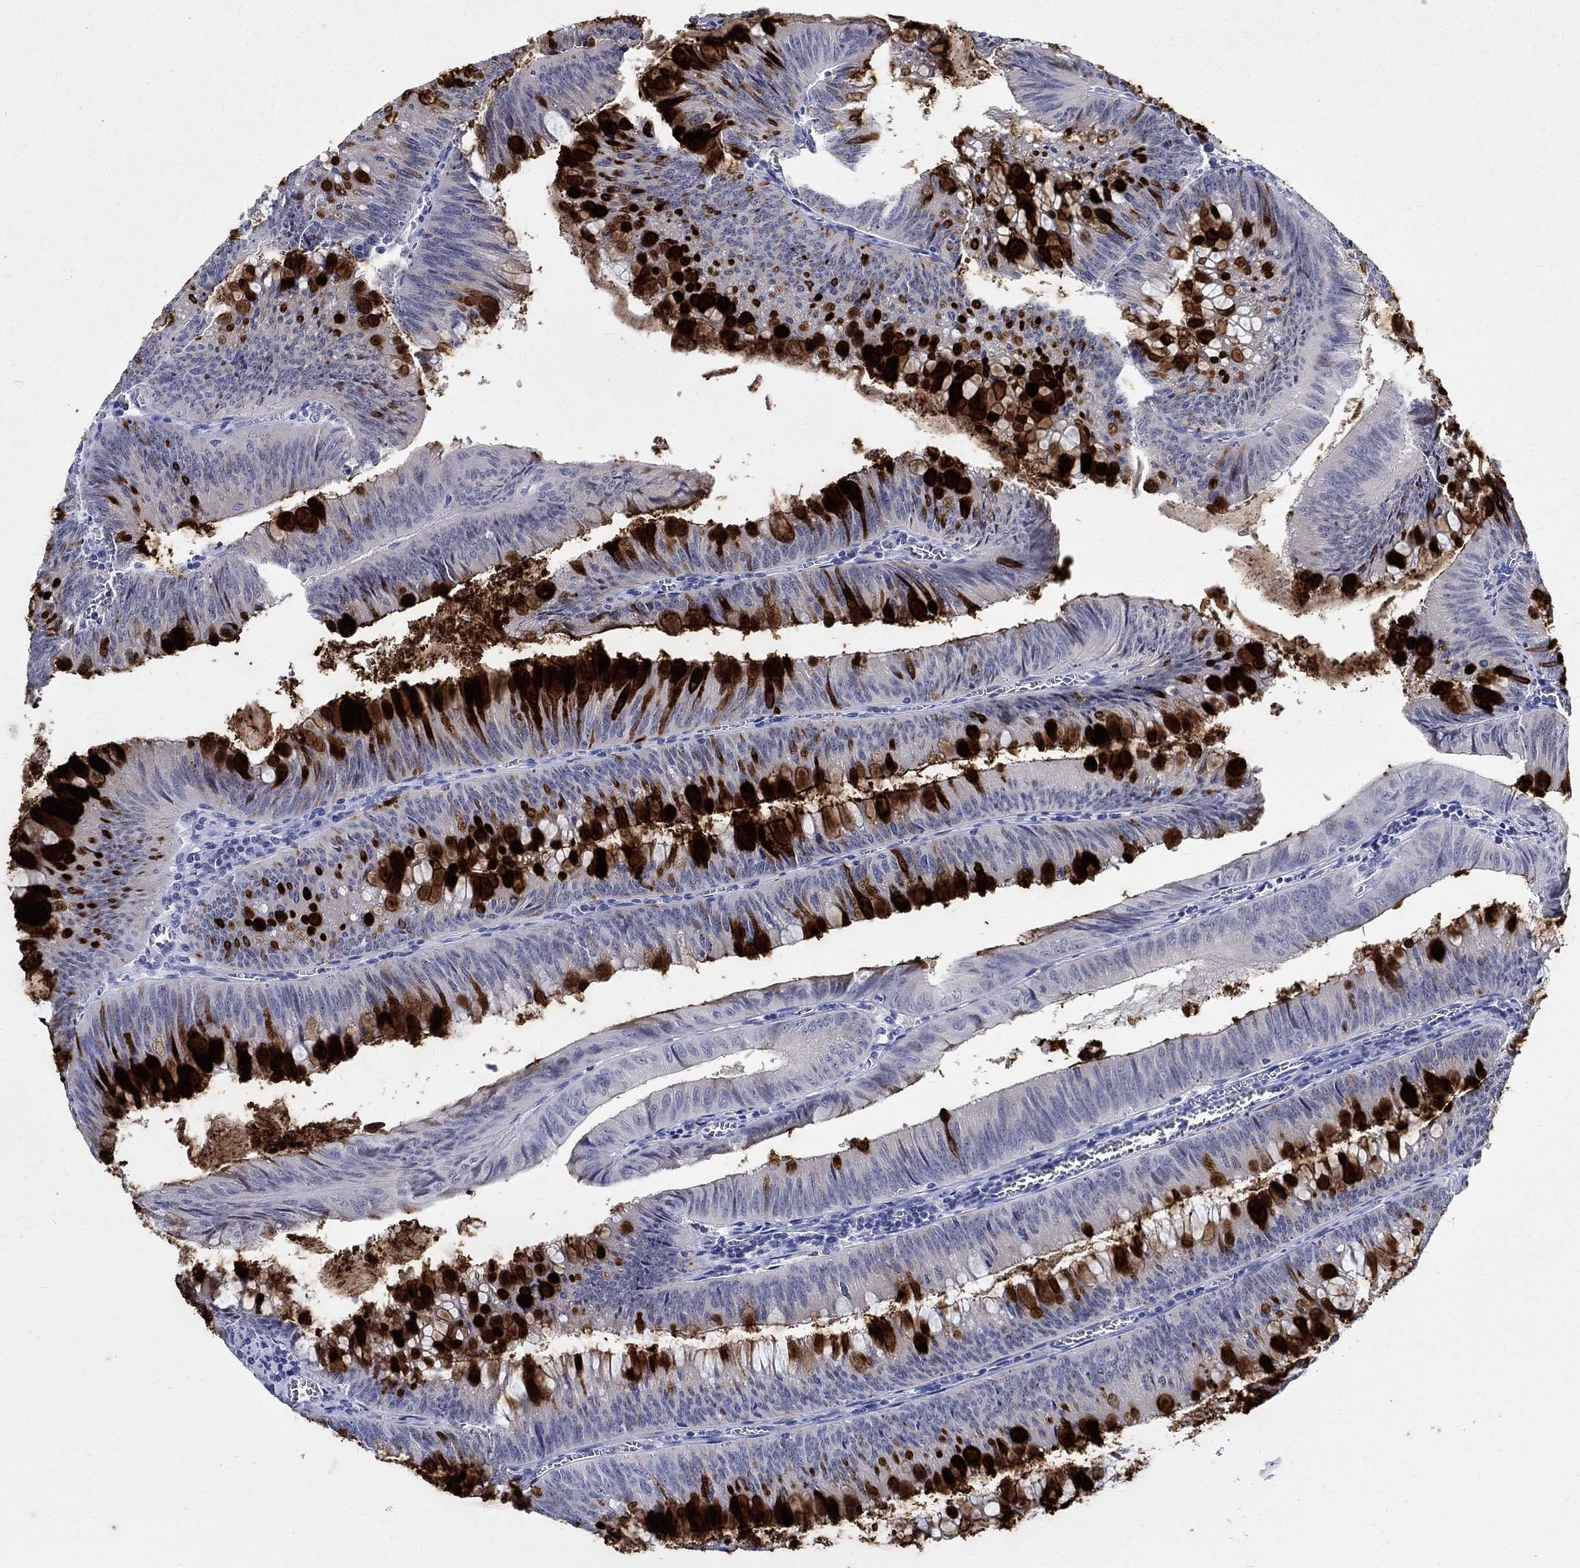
{"staining": {"intensity": "strong", "quantity": "25%-75%", "location": "cytoplasmic/membranous"}, "tissue": "colorectal cancer", "cell_type": "Tumor cells", "image_type": "cancer", "snomed": [{"axis": "morphology", "description": "Adenocarcinoma, NOS"}, {"axis": "topography", "description": "Rectum"}], "caption": "Immunohistochemistry micrograph of human adenocarcinoma (colorectal) stained for a protein (brown), which demonstrates high levels of strong cytoplasmic/membranous staining in approximately 25%-75% of tumor cells.", "gene": "BSPRY", "patient": {"sex": "female", "age": 72}}